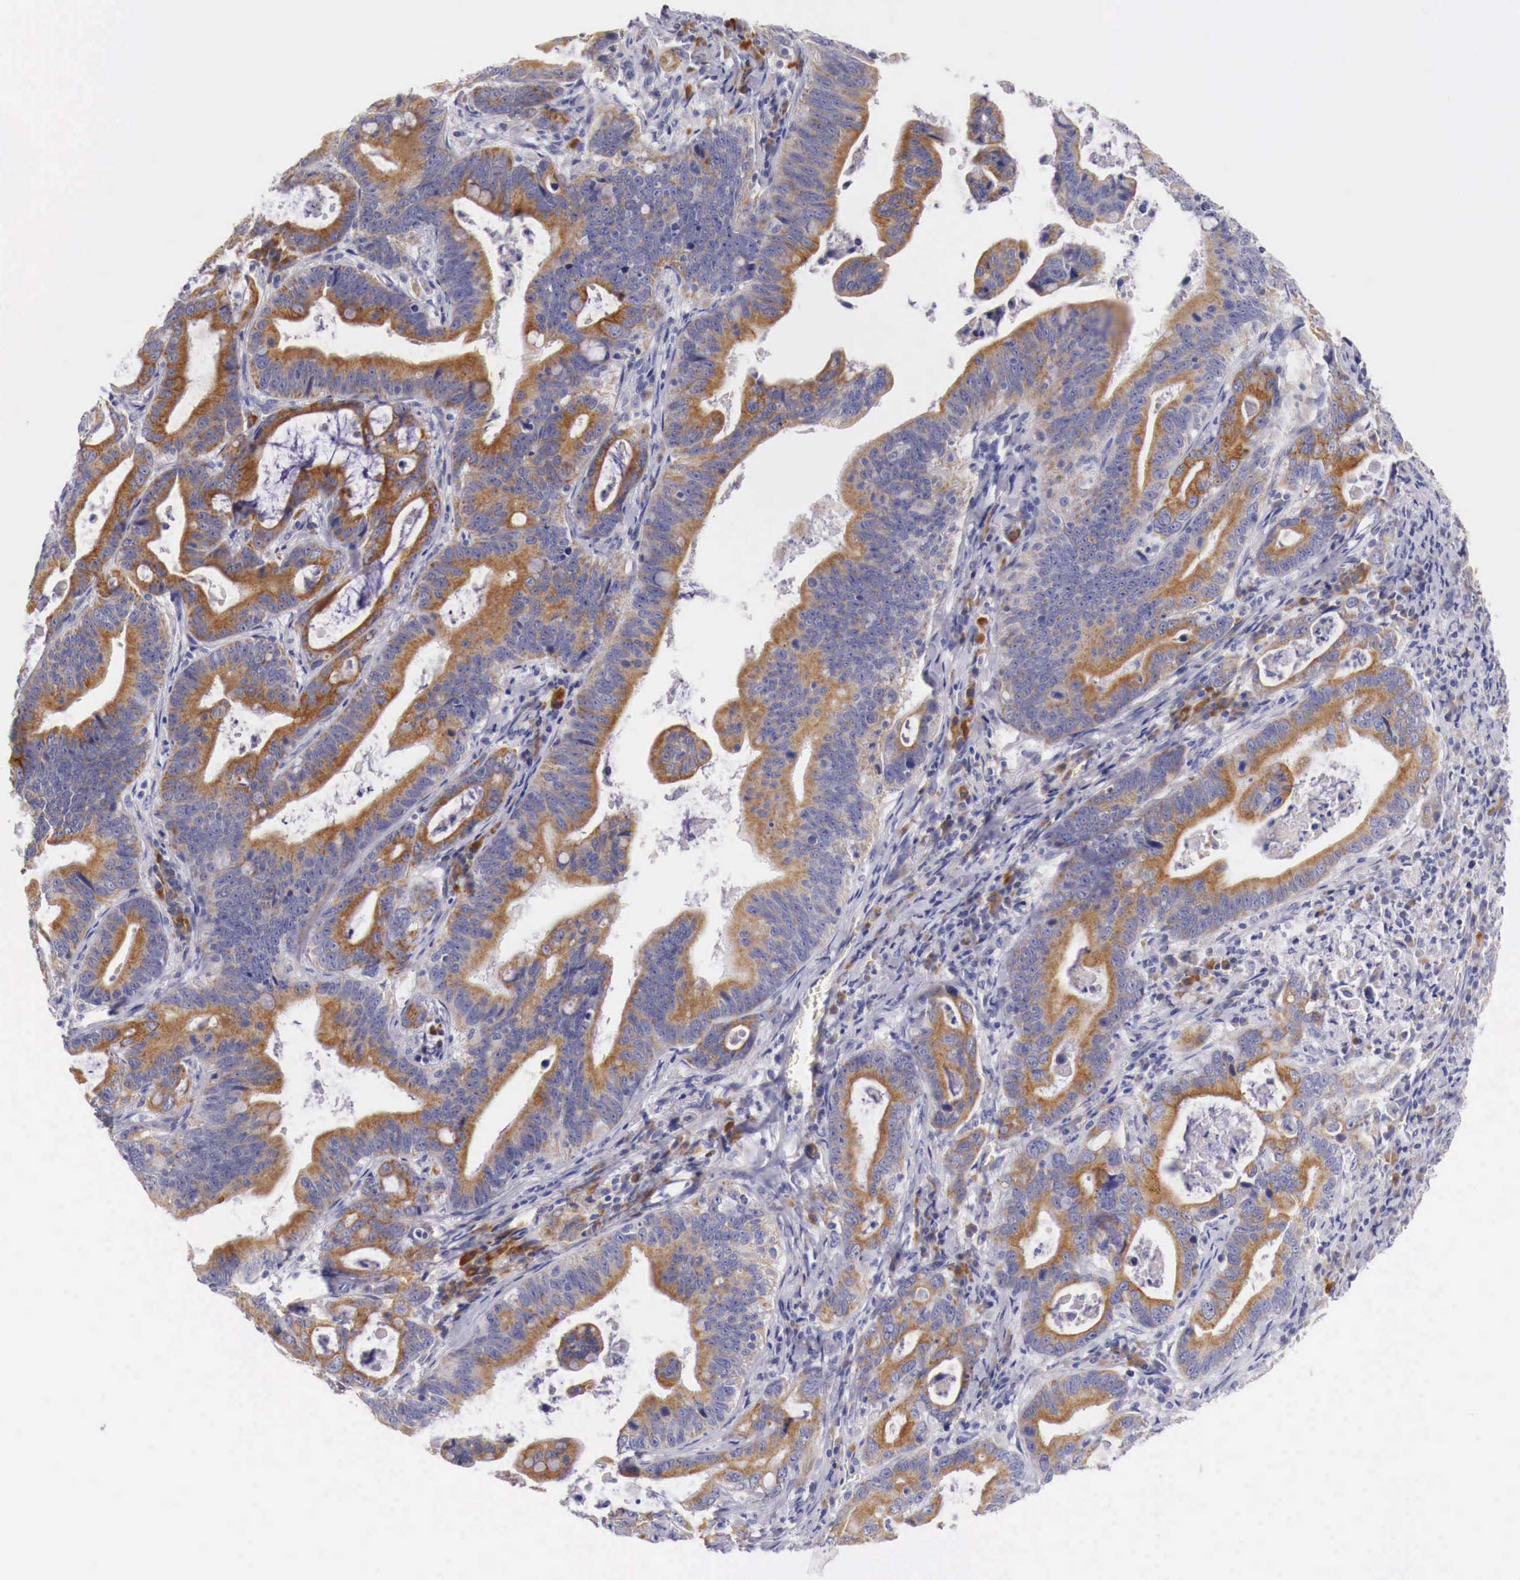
{"staining": {"intensity": "moderate", "quantity": ">75%", "location": "cytoplasmic/membranous"}, "tissue": "stomach cancer", "cell_type": "Tumor cells", "image_type": "cancer", "snomed": [{"axis": "morphology", "description": "Adenocarcinoma, NOS"}, {"axis": "topography", "description": "Stomach, upper"}], "caption": "Stomach cancer (adenocarcinoma) stained for a protein (brown) exhibits moderate cytoplasmic/membranous positive staining in about >75% of tumor cells.", "gene": "NREP", "patient": {"sex": "male", "age": 63}}